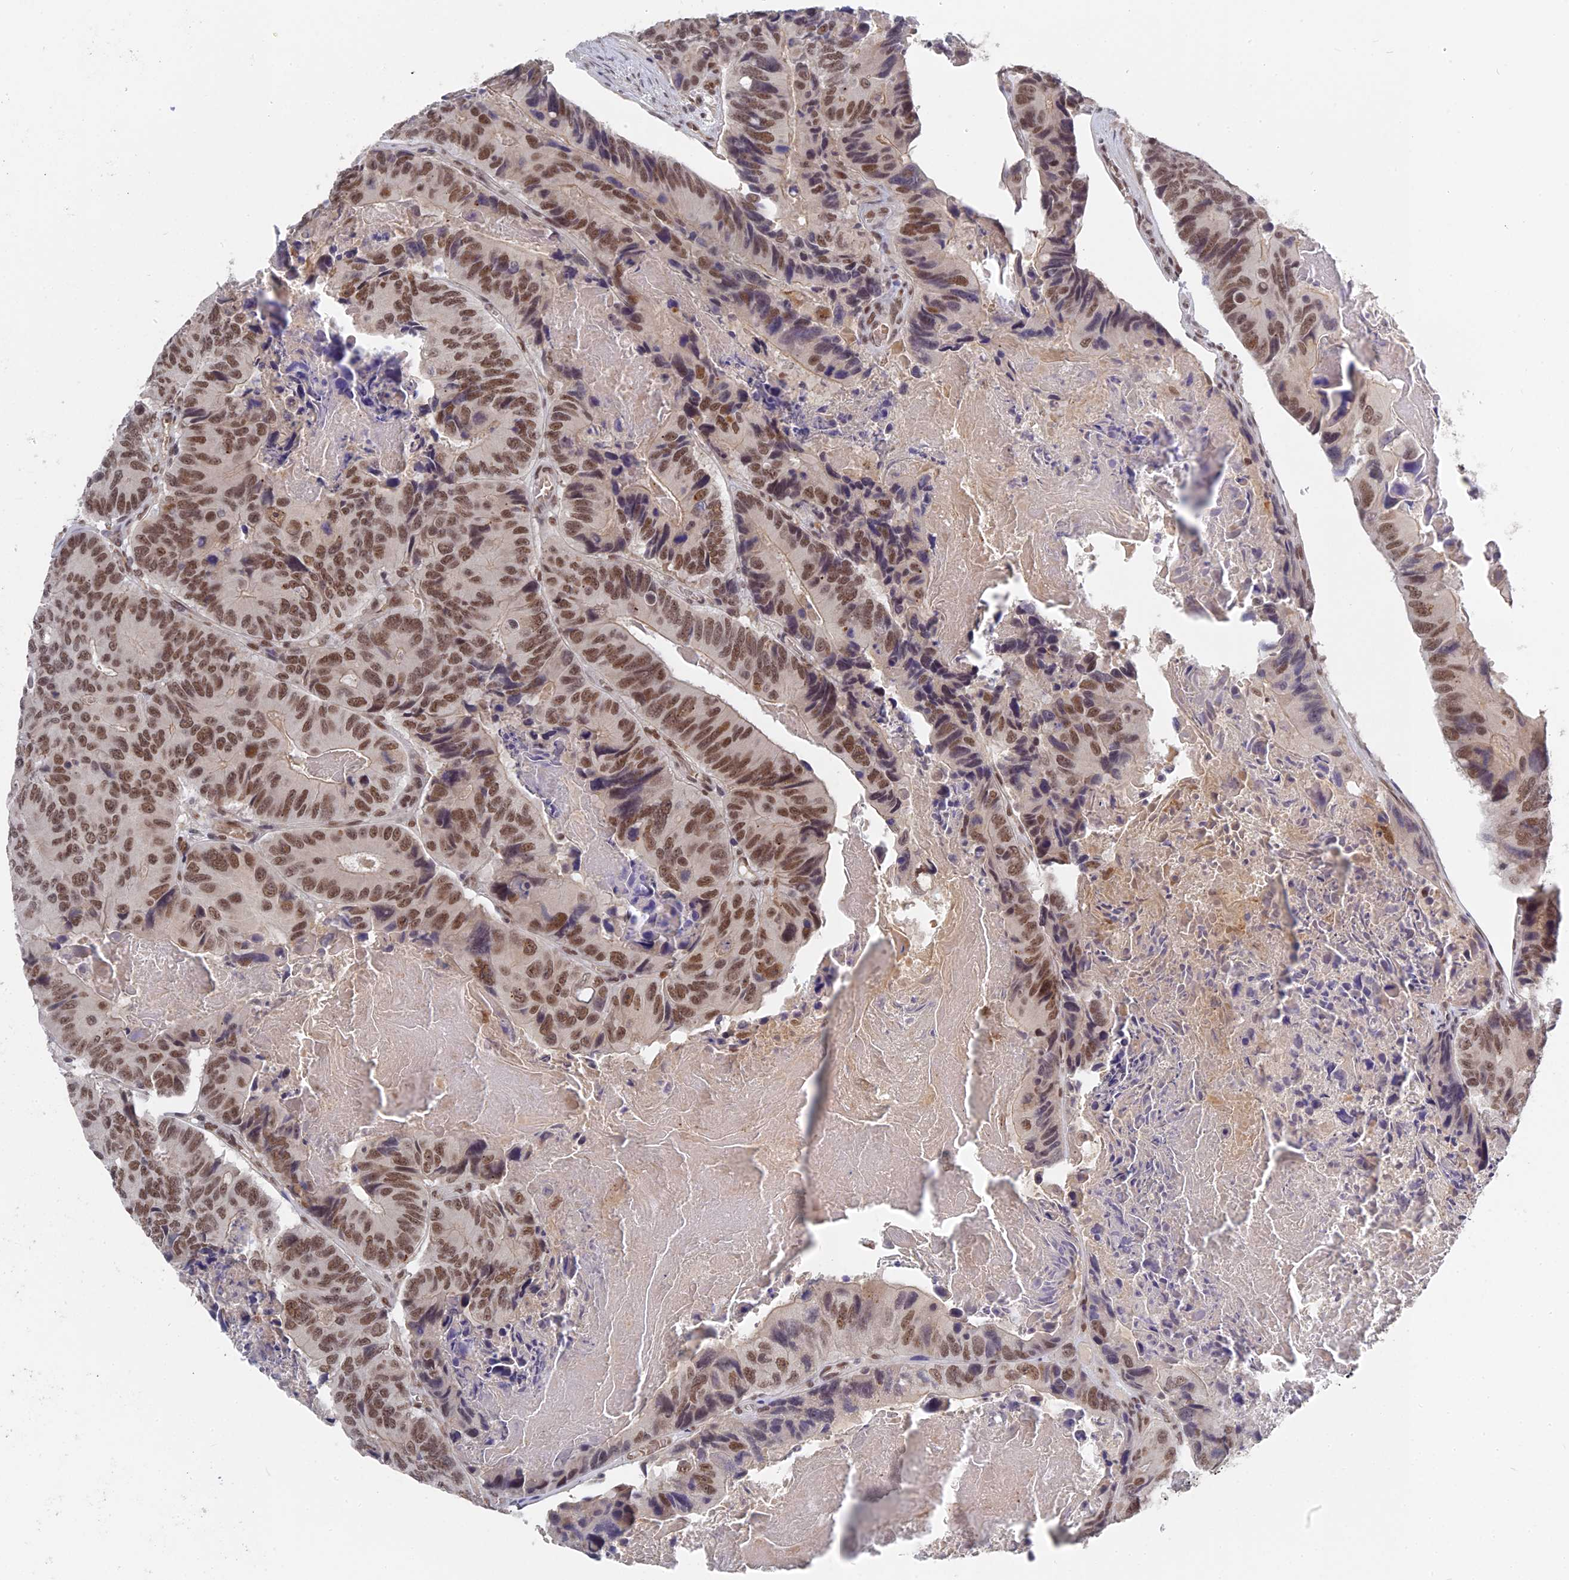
{"staining": {"intensity": "moderate", "quantity": ">75%", "location": "nuclear"}, "tissue": "colorectal cancer", "cell_type": "Tumor cells", "image_type": "cancer", "snomed": [{"axis": "morphology", "description": "Adenocarcinoma, NOS"}, {"axis": "topography", "description": "Colon"}], "caption": "Adenocarcinoma (colorectal) tissue exhibits moderate nuclear staining in about >75% of tumor cells (Brightfield microscopy of DAB IHC at high magnification).", "gene": "CCDC85A", "patient": {"sex": "male", "age": 84}}